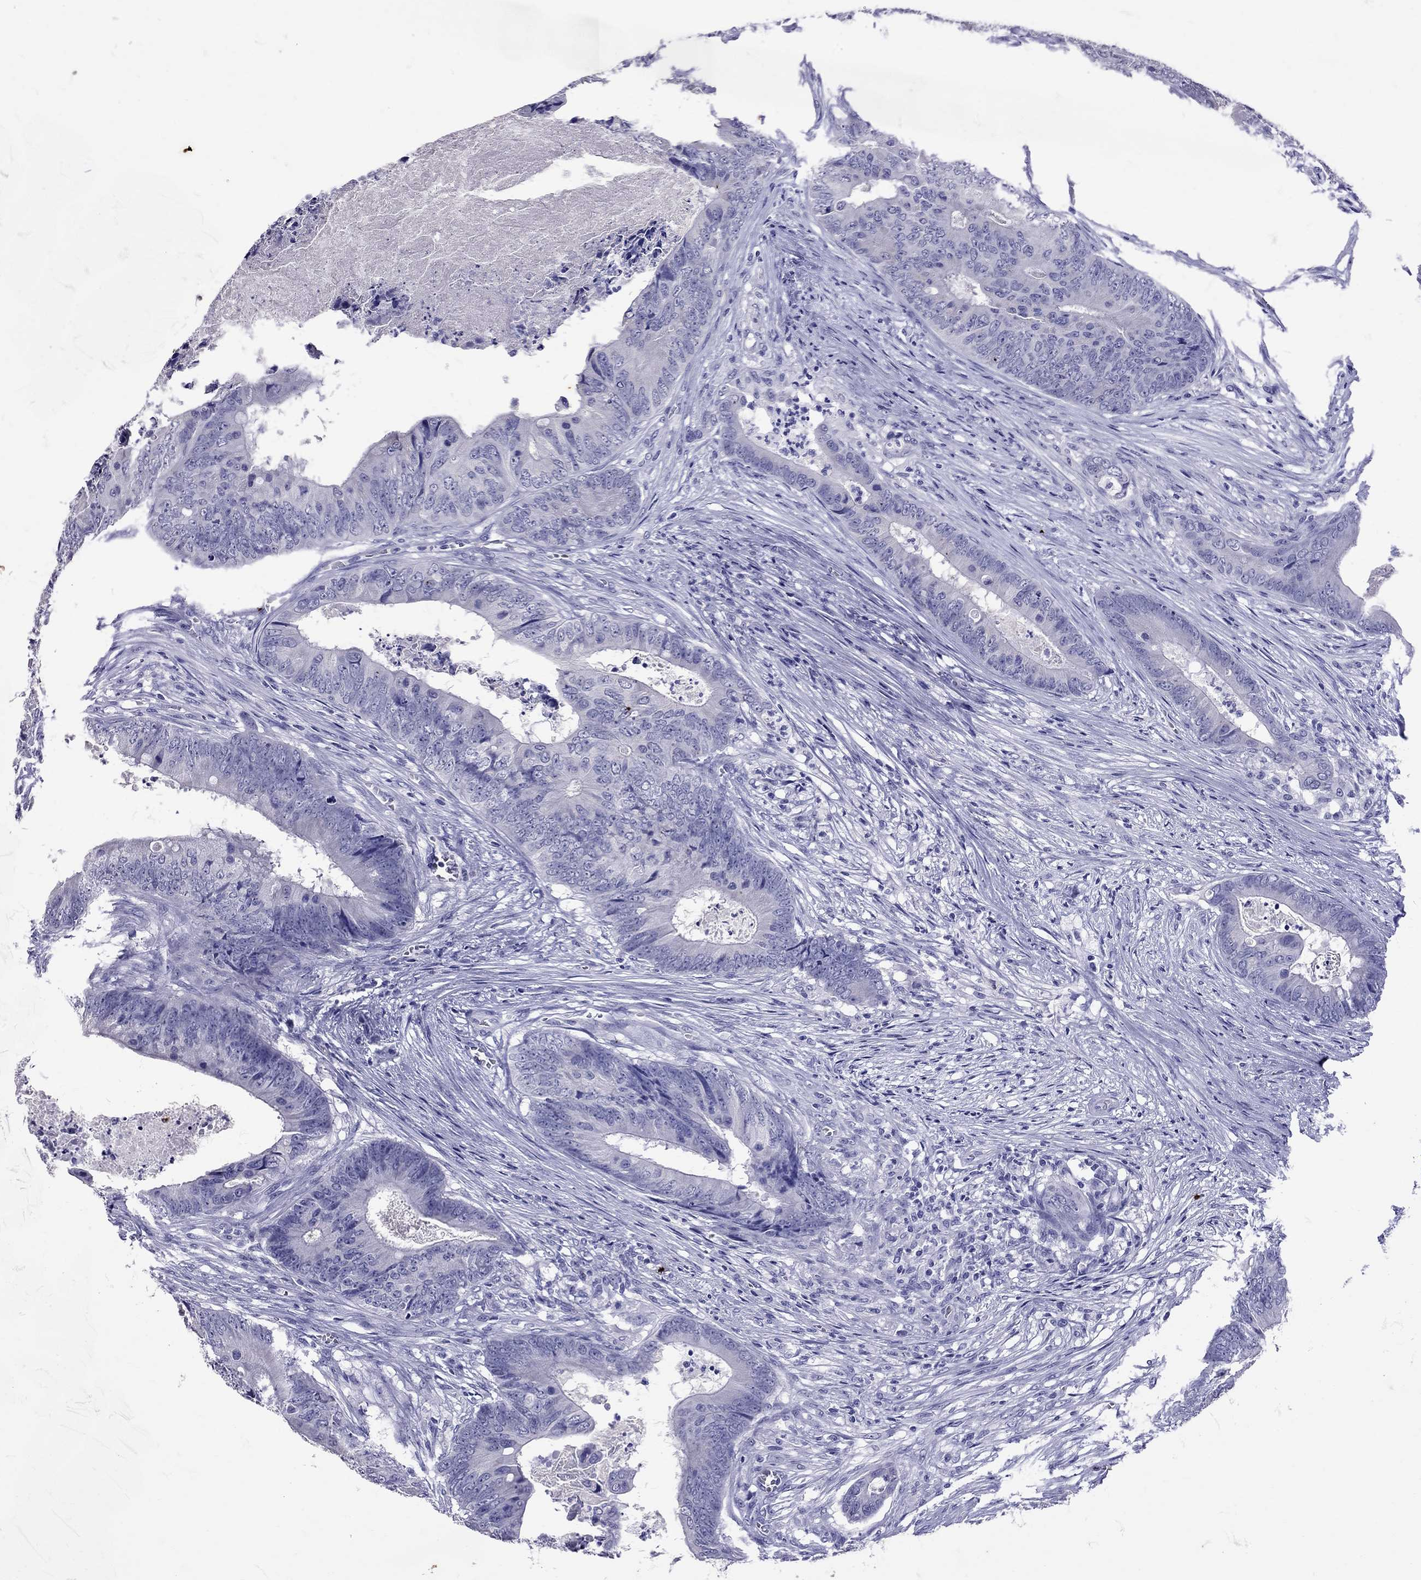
{"staining": {"intensity": "negative", "quantity": "none", "location": "none"}, "tissue": "colorectal cancer", "cell_type": "Tumor cells", "image_type": "cancer", "snomed": [{"axis": "morphology", "description": "Adenocarcinoma, NOS"}, {"axis": "topography", "description": "Colon"}], "caption": "This is an immunohistochemistry (IHC) image of adenocarcinoma (colorectal). There is no staining in tumor cells.", "gene": "AVP", "patient": {"sex": "male", "age": 84}}